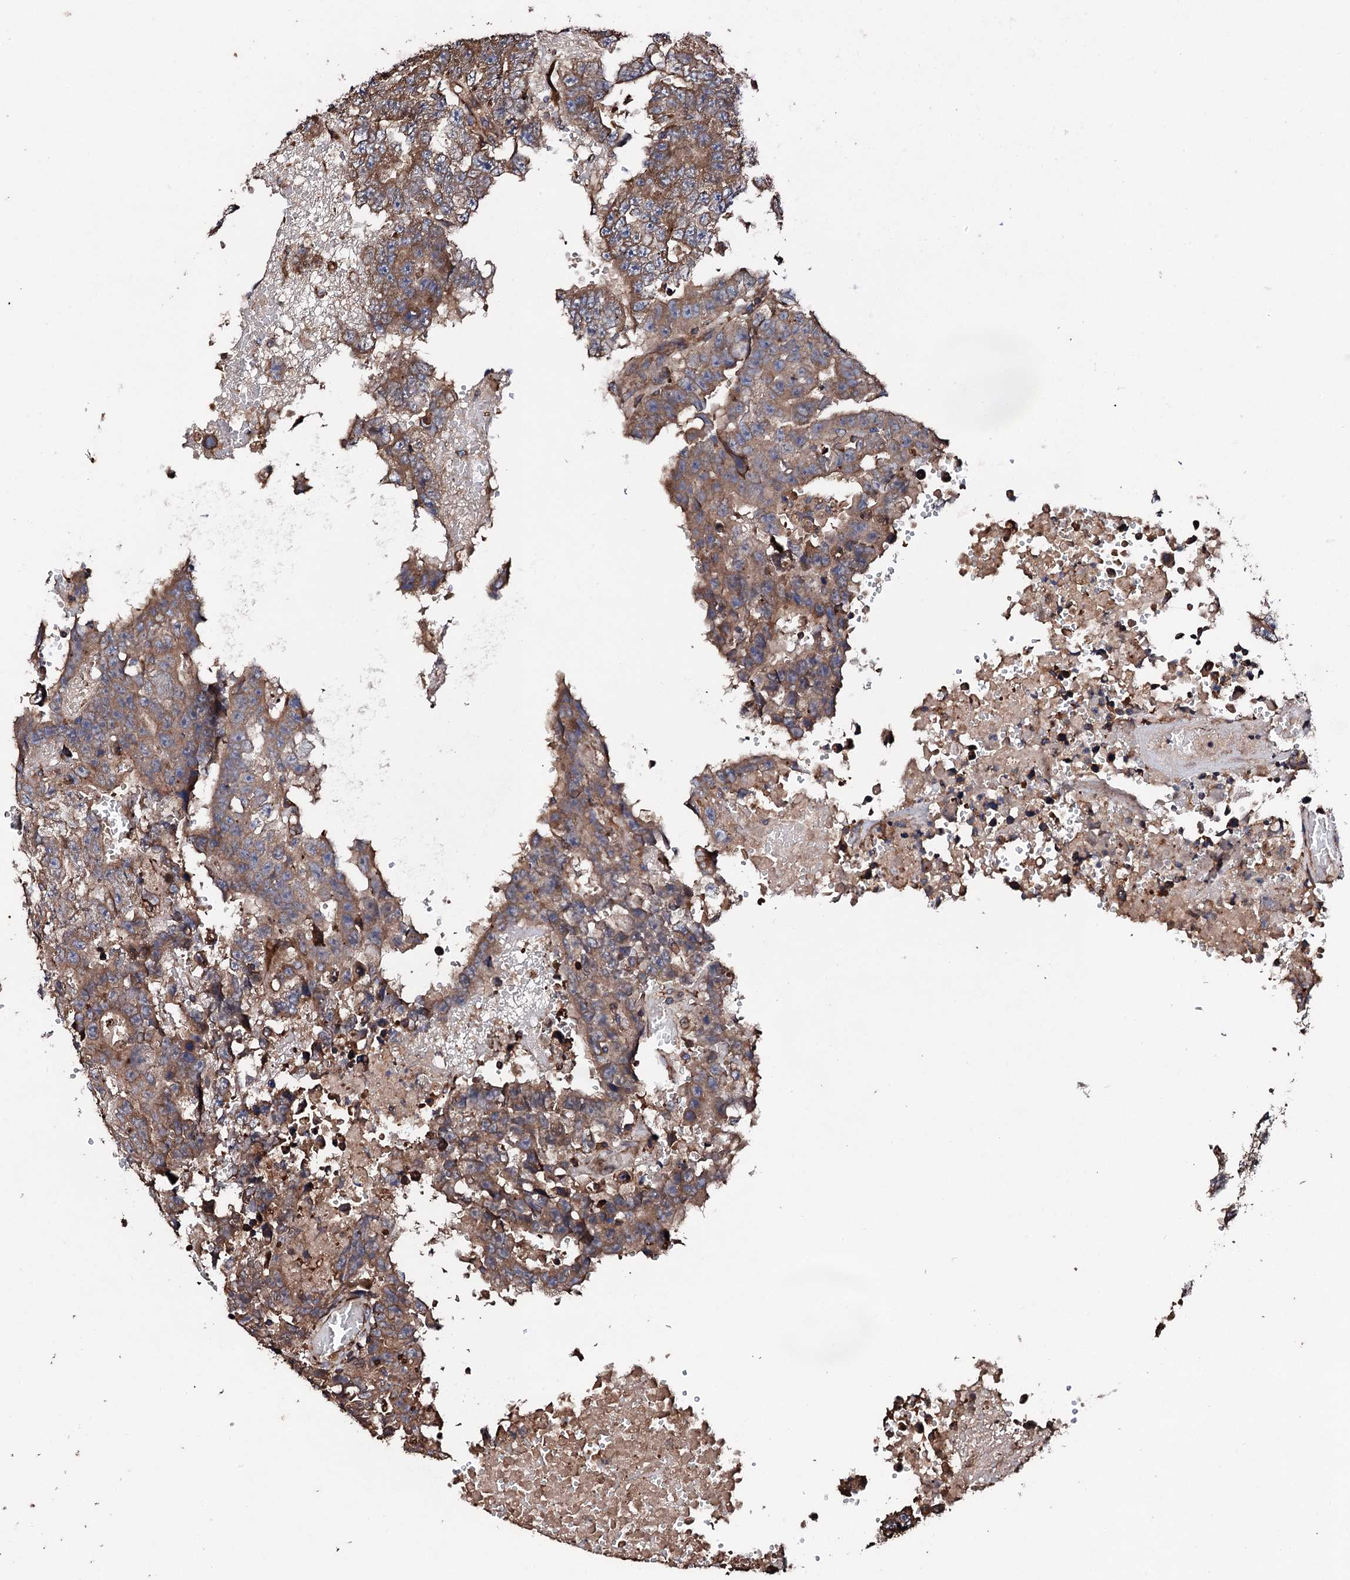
{"staining": {"intensity": "moderate", "quantity": ">75%", "location": "cytoplasmic/membranous"}, "tissue": "testis cancer", "cell_type": "Tumor cells", "image_type": "cancer", "snomed": [{"axis": "morphology", "description": "Carcinoma, Embryonal, NOS"}, {"axis": "topography", "description": "Testis"}], "caption": "This micrograph demonstrates IHC staining of human testis embryonal carcinoma, with medium moderate cytoplasmic/membranous expression in approximately >75% of tumor cells.", "gene": "CKAP5", "patient": {"sex": "male", "age": 25}}